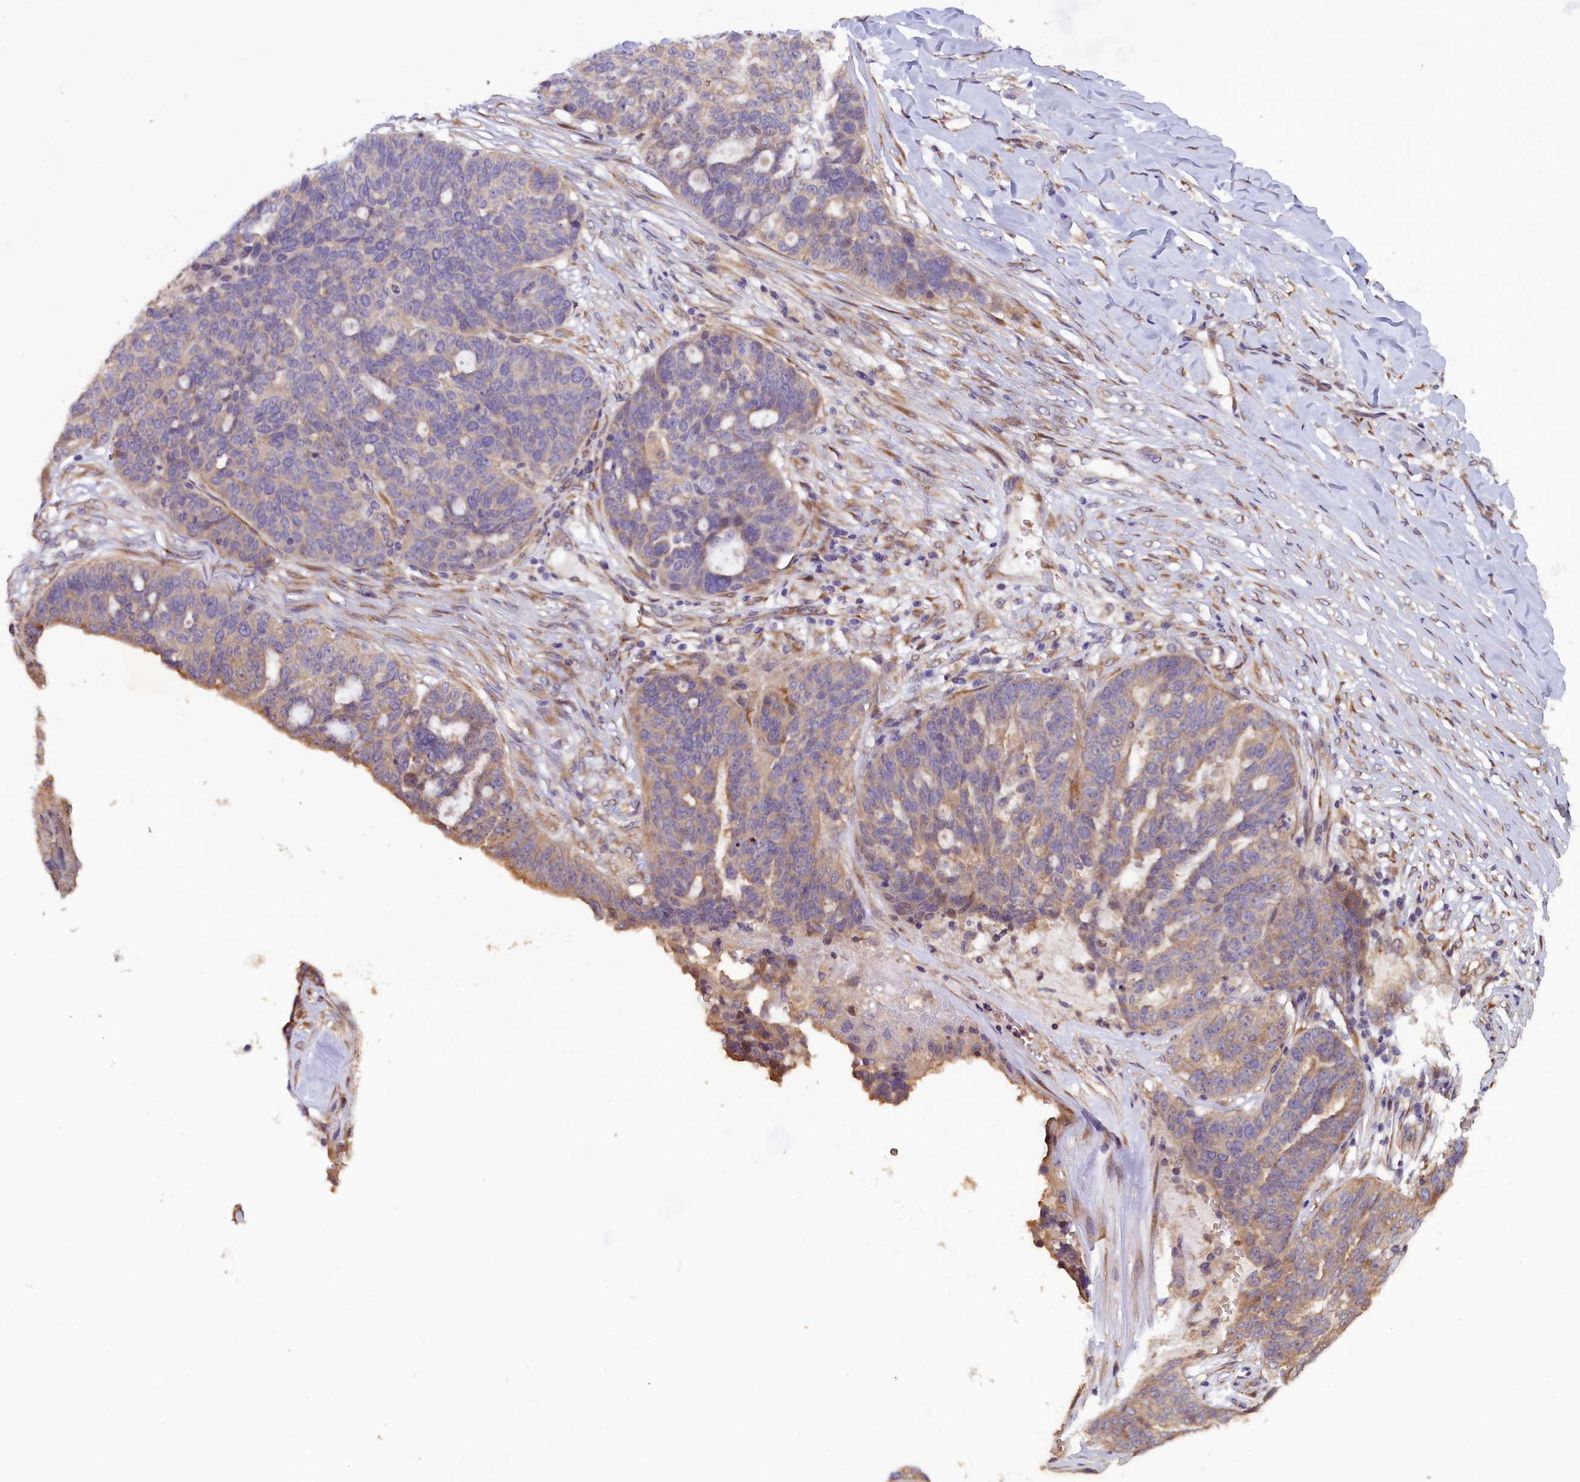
{"staining": {"intensity": "weak", "quantity": "25%-75%", "location": "cytoplasmic/membranous"}, "tissue": "ovarian cancer", "cell_type": "Tumor cells", "image_type": "cancer", "snomed": [{"axis": "morphology", "description": "Cystadenocarcinoma, serous, NOS"}, {"axis": "topography", "description": "Ovary"}], "caption": "Protein expression analysis of ovarian cancer exhibits weak cytoplasmic/membranous positivity in approximately 25%-75% of tumor cells. The staining is performed using DAB brown chromogen to label protein expression. The nuclei are counter-stained blue using hematoxylin.", "gene": "CCDC9B", "patient": {"sex": "female", "age": 59}}